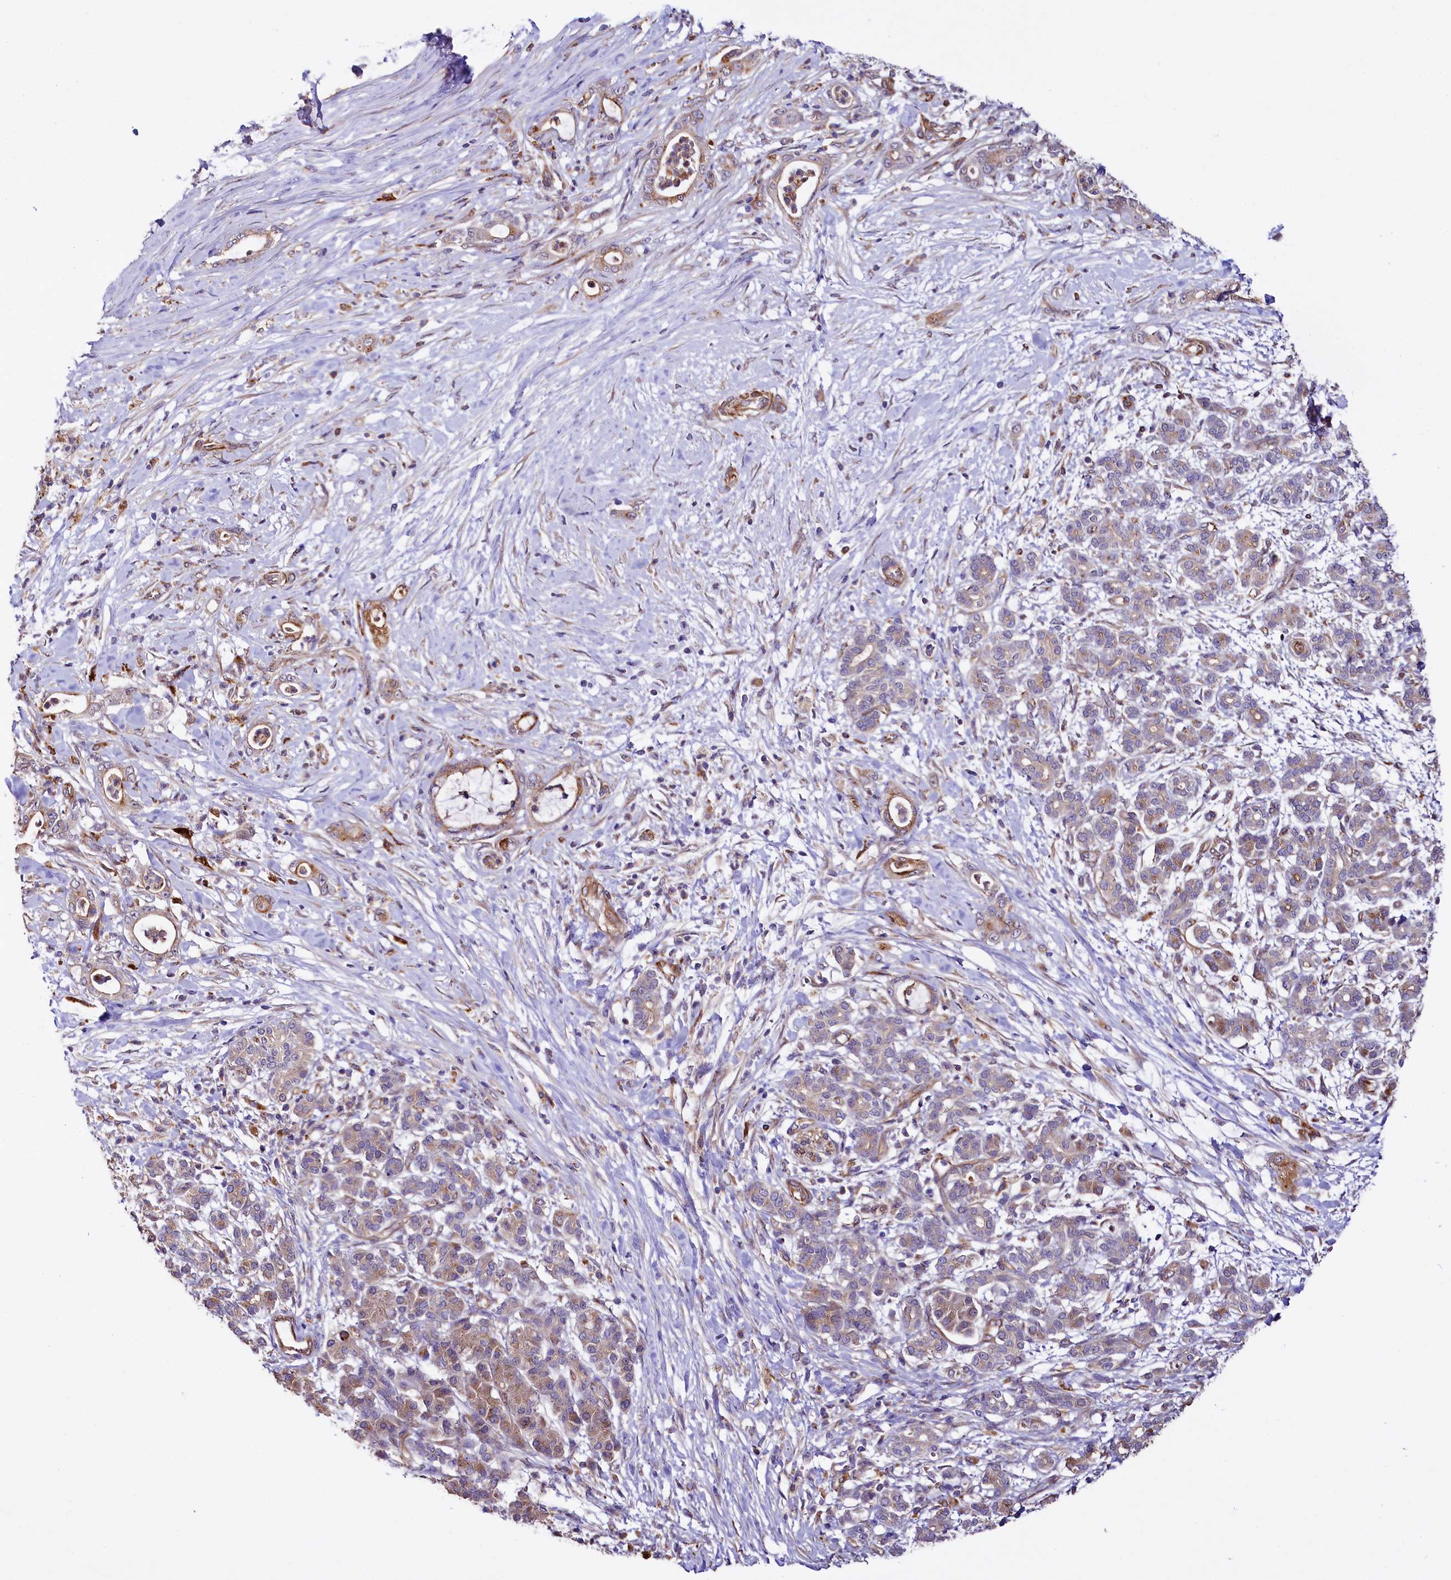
{"staining": {"intensity": "strong", "quantity": "<25%", "location": "cytoplasmic/membranous"}, "tissue": "pancreatic cancer", "cell_type": "Tumor cells", "image_type": "cancer", "snomed": [{"axis": "morphology", "description": "Adenocarcinoma, NOS"}, {"axis": "topography", "description": "Pancreas"}], "caption": "Protein staining of pancreatic cancer tissue displays strong cytoplasmic/membranous staining in about <25% of tumor cells.", "gene": "TTC12", "patient": {"sex": "female", "age": 55}}